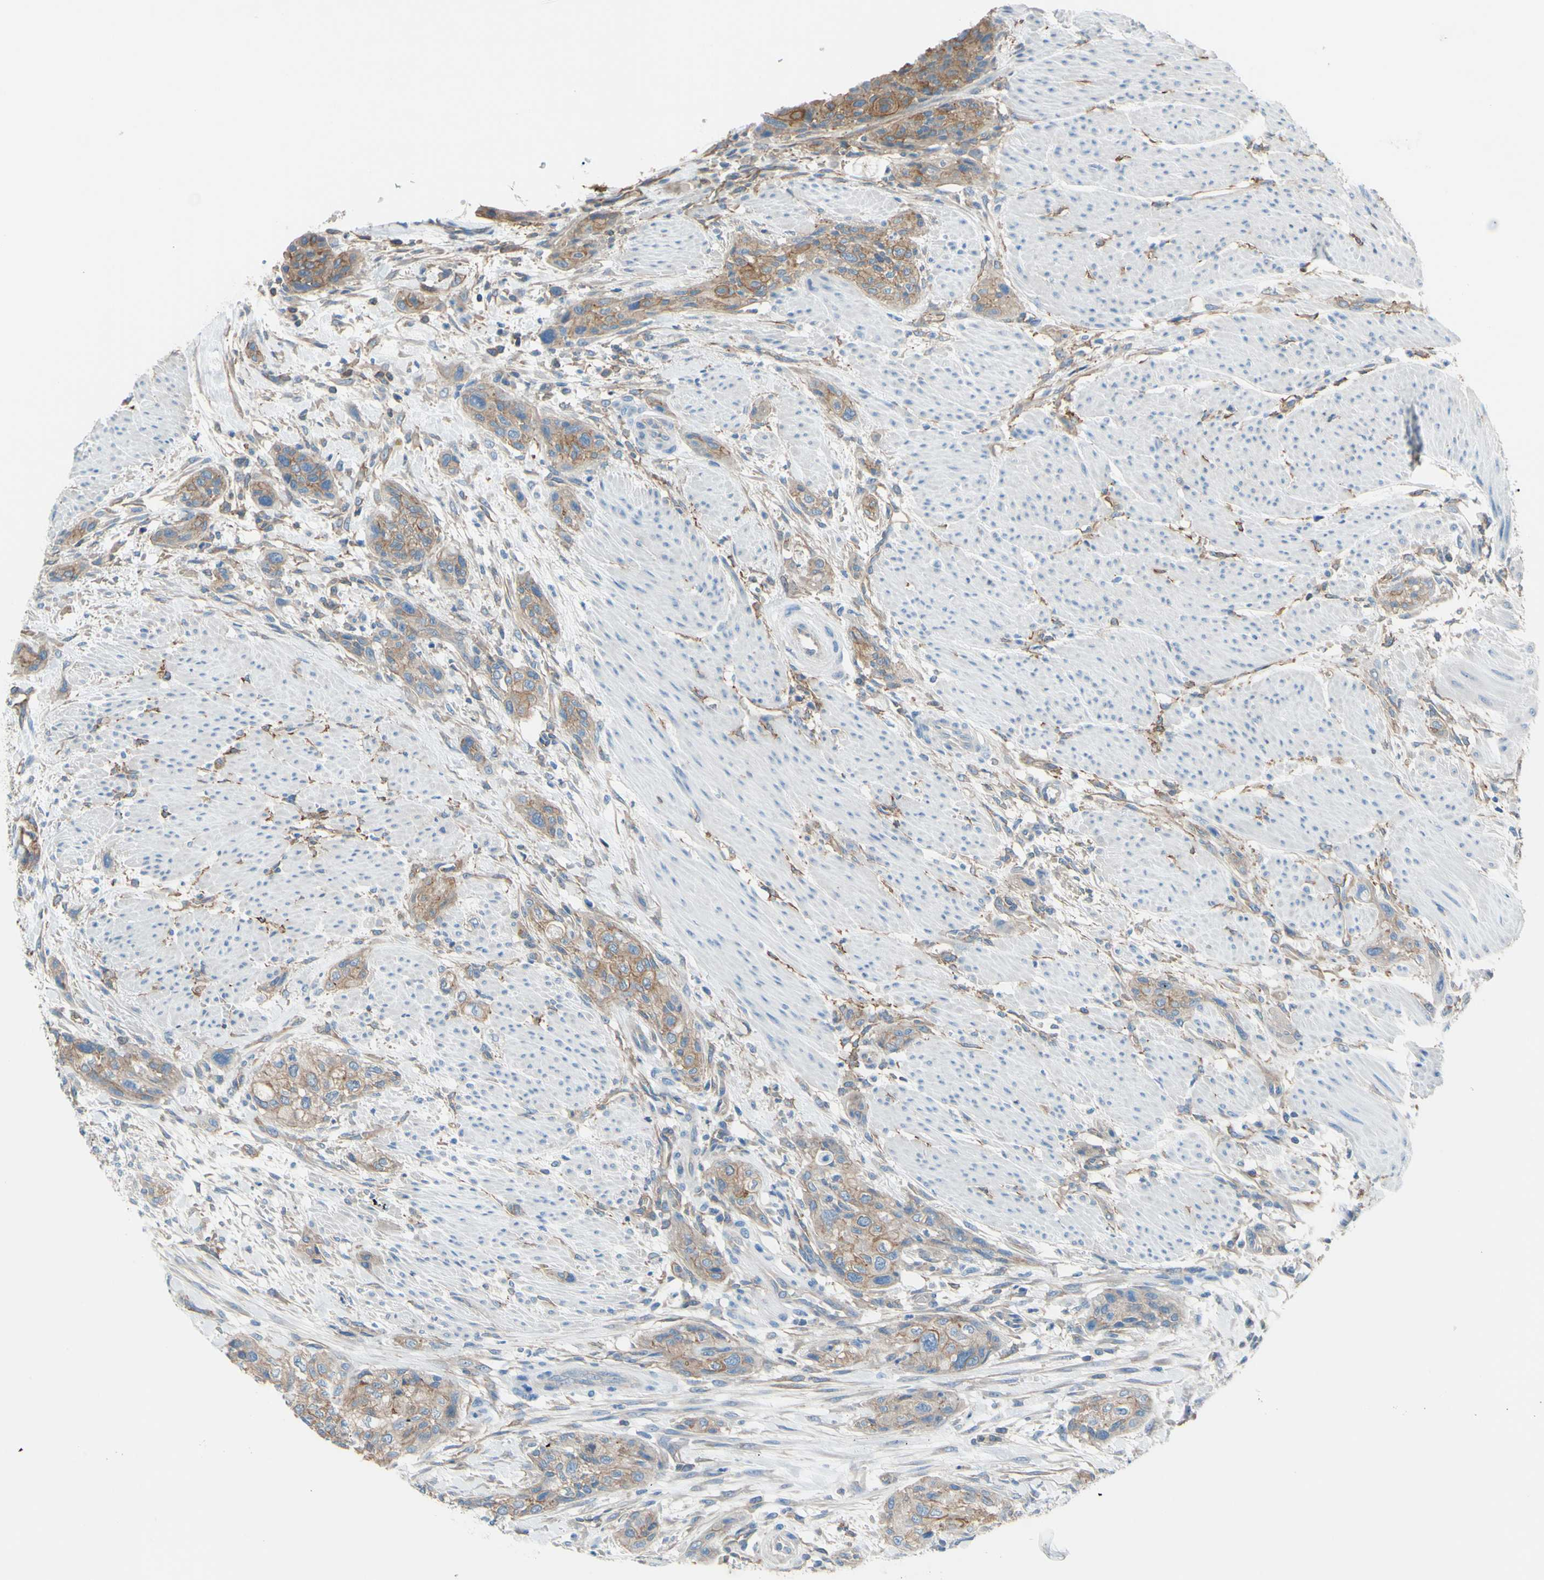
{"staining": {"intensity": "weak", "quantity": ">75%", "location": "cytoplasmic/membranous"}, "tissue": "urothelial cancer", "cell_type": "Tumor cells", "image_type": "cancer", "snomed": [{"axis": "morphology", "description": "Urothelial carcinoma, High grade"}, {"axis": "topography", "description": "Urinary bladder"}], "caption": "IHC histopathology image of neoplastic tissue: human urothelial carcinoma (high-grade) stained using immunohistochemistry (IHC) exhibits low levels of weak protein expression localized specifically in the cytoplasmic/membranous of tumor cells, appearing as a cytoplasmic/membranous brown color.", "gene": "ADD1", "patient": {"sex": "male", "age": 35}}